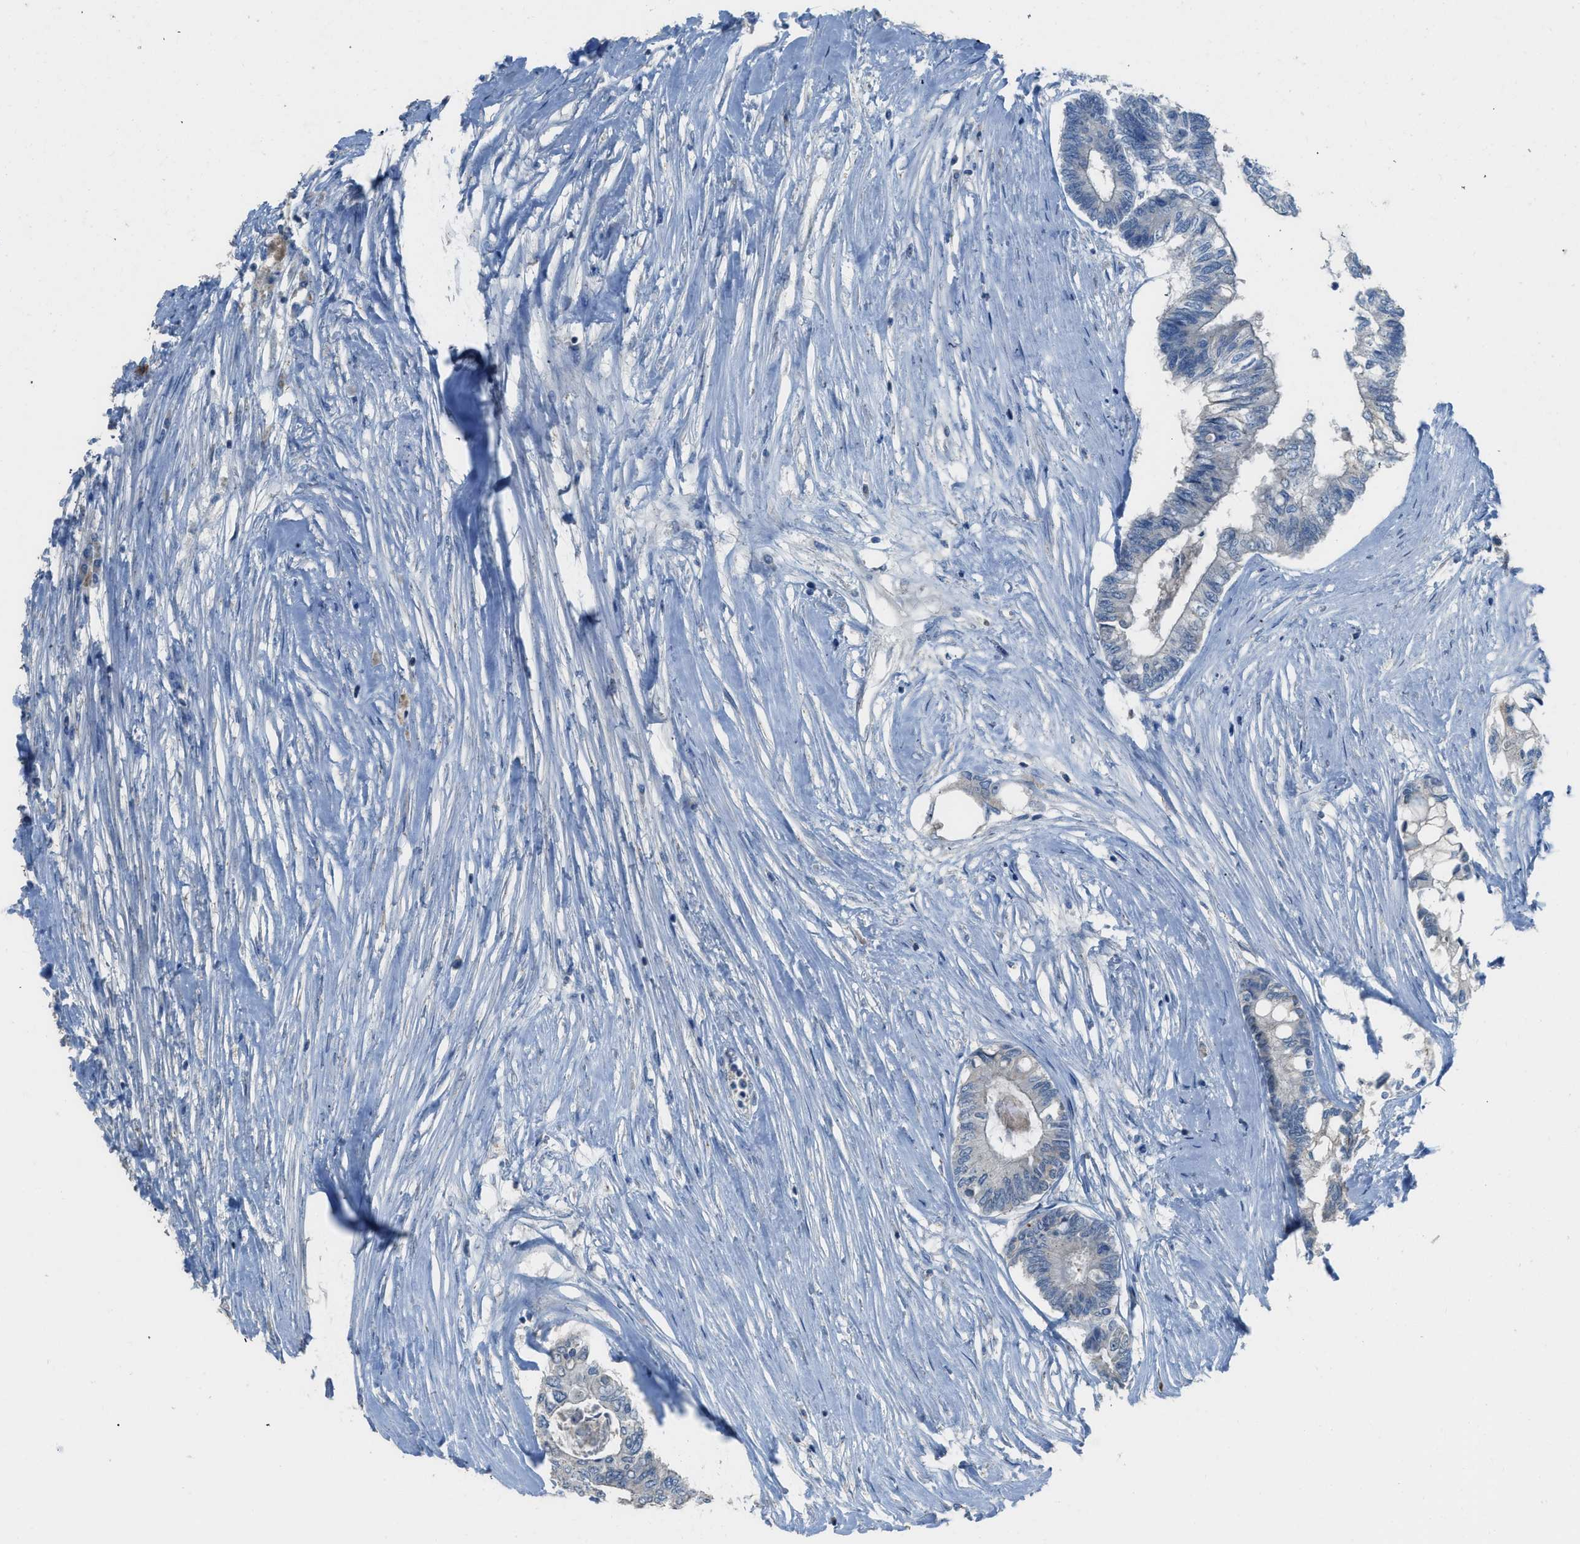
{"staining": {"intensity": "negative", "quantity": "none", "location": "none"}, "tissue": "colorectal cancer", "cell_type": "Tumor cells", "image_type": "cancer", "snomed": [{"axis": "morphology", "description": "Adenocarcinoma, NOS"}, {"axis": "topography", "description": "Rectum"}], "caption": "A histopathology image of human colorectal adenocarcinoma is negative for staining in tumor cells.", "gene": "TIMD4", "patient": {"sex": "male", "age": 63}}